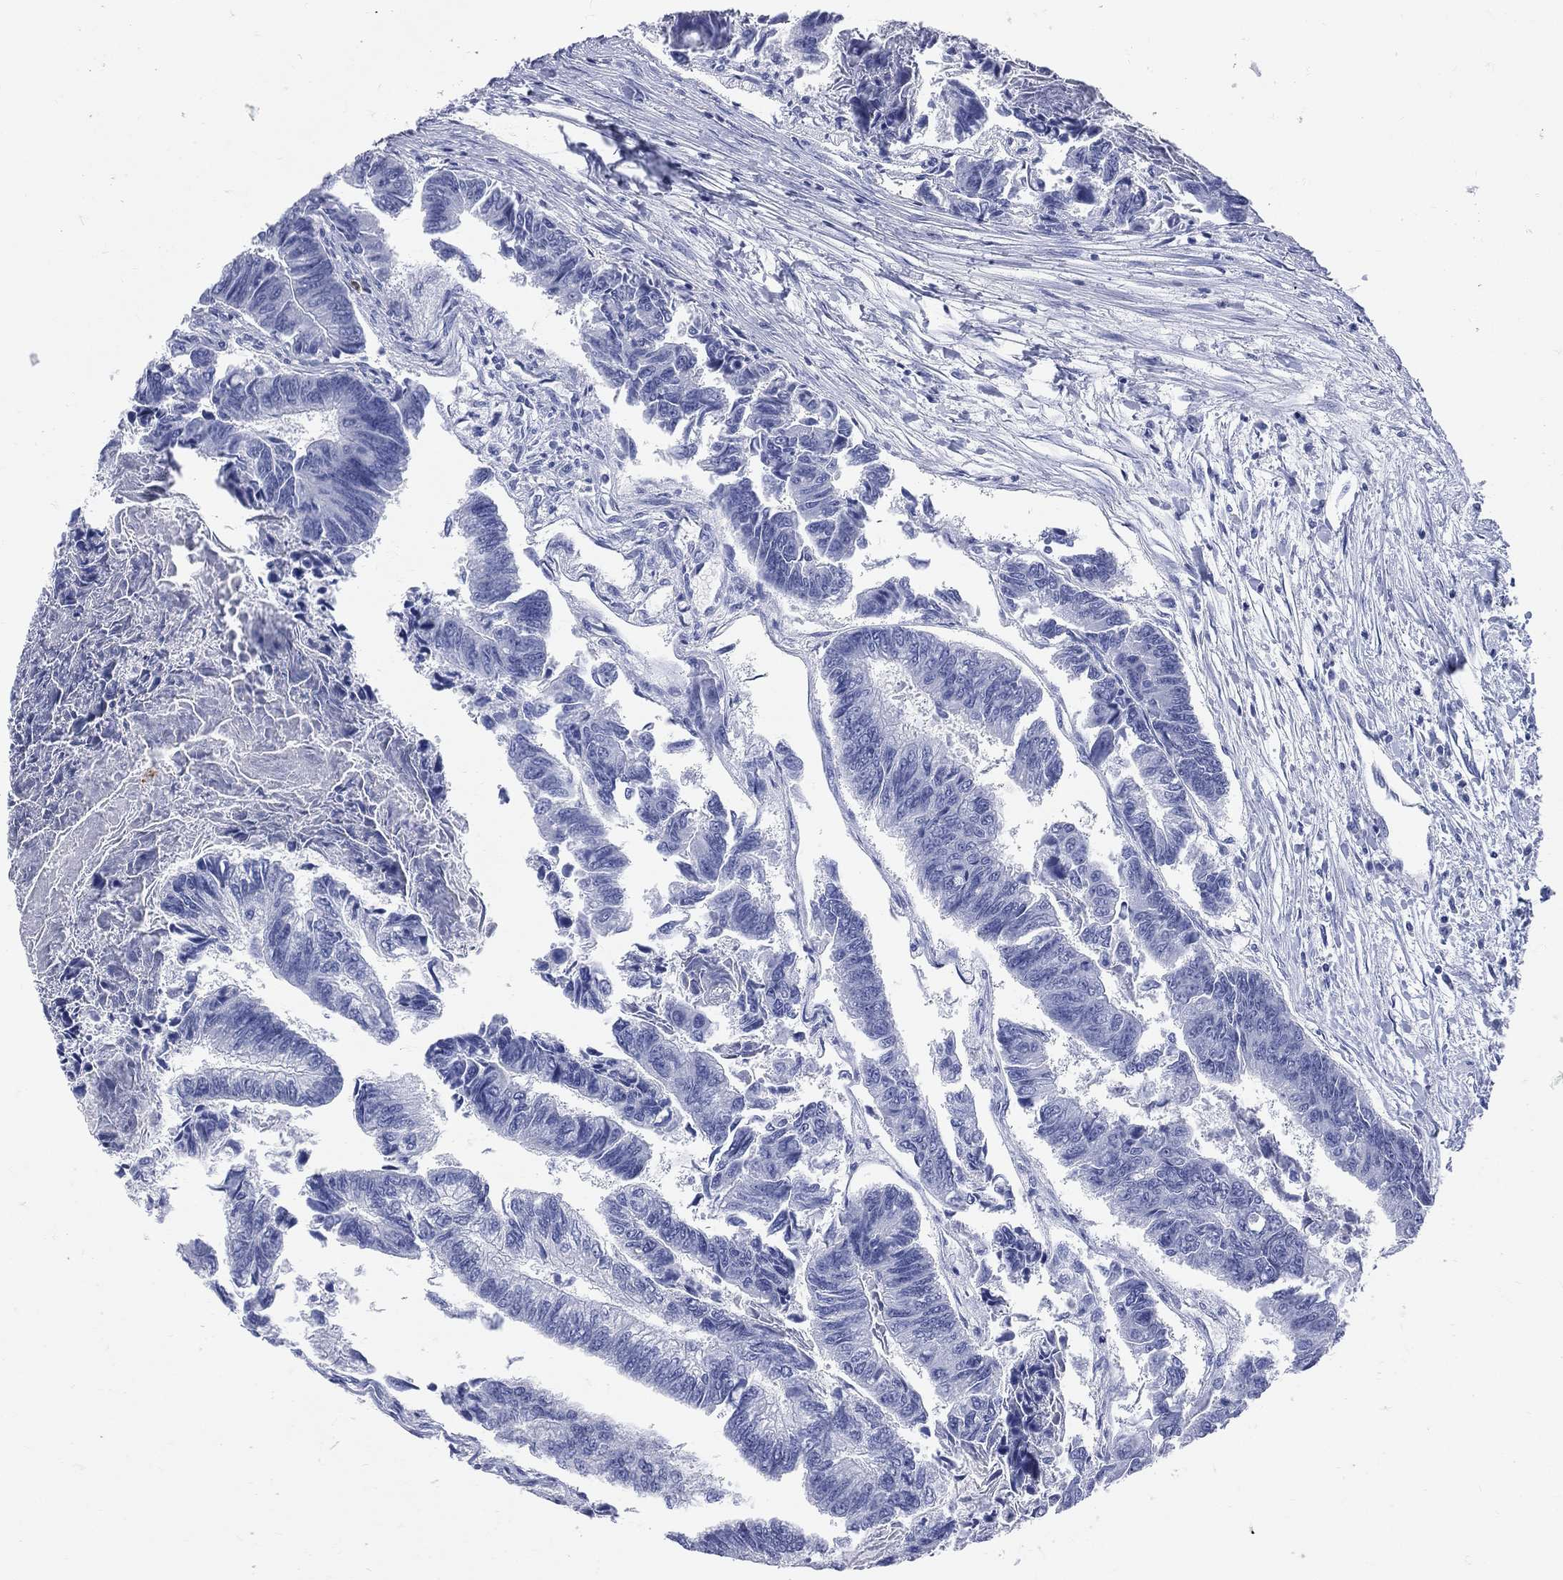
{"staining": {"intensity": "negative", "quantity": "none", "location": "none"}, "tissue": "colorectal cancer", "cell_type": "Tumor cells", "image_type": "cancer", "snomed": [{"axis": "morphology", "description": "Adenocarcinoma, NOS"}, {"axis": "topography", "description": "Colon"}], "caption": "Photomicrograph shows no protein expression in tumor cells of adenocarcinoma (colorectal) tissue.", "gene": "PGLYRP1", "patient": {"sex": "female", "age": 65}}